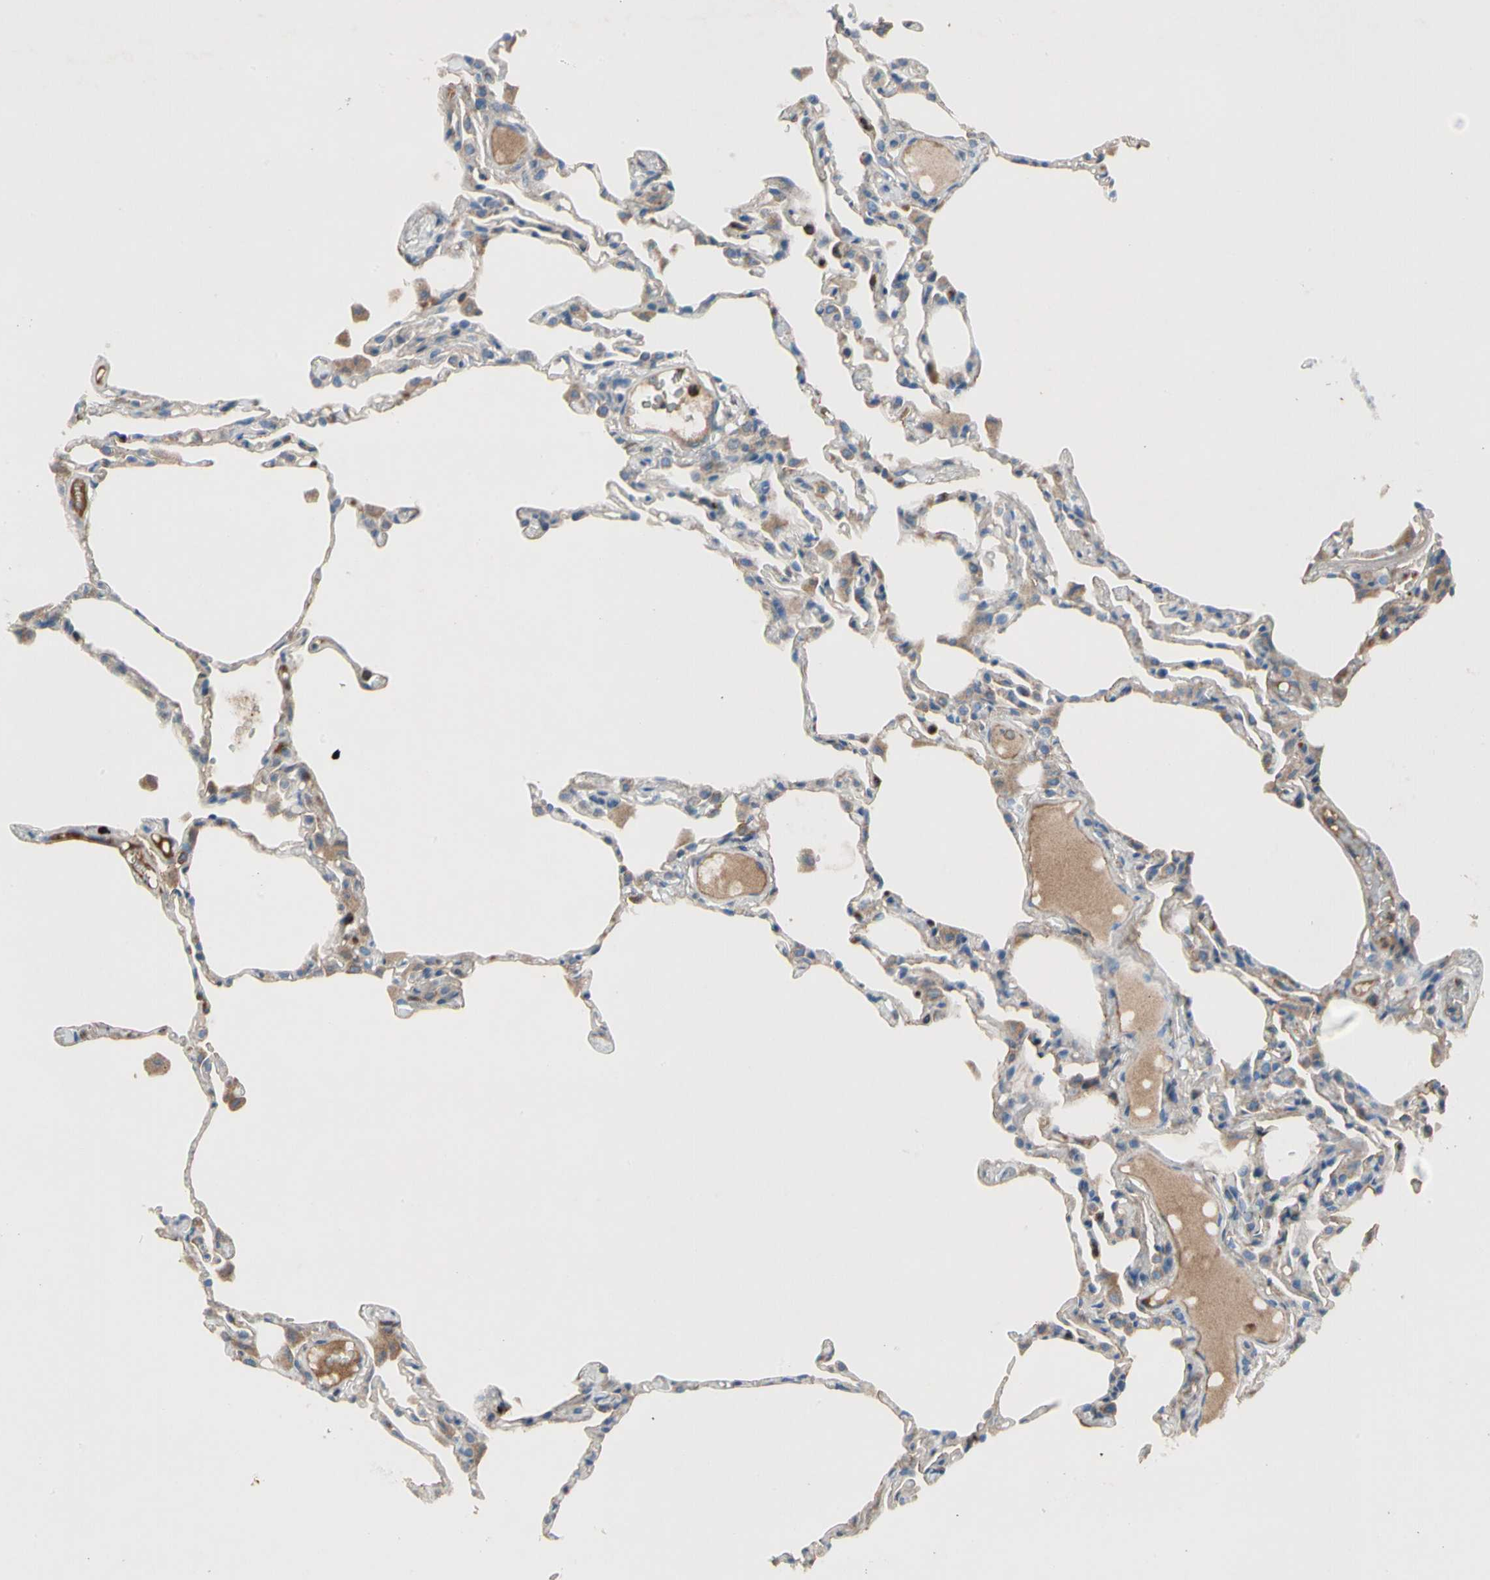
{"staining": {"intensity": "moderate", "quantity": "<25%", "location": "cytoplasmic/membranous"}, "tissue": "lung", "cell_type": "Alveolar cells", "image_type": "normal", "snomed": [{"axis": "morphology", "description": "Normal tissue, NOS"}, {"axis": "topography", "description": "Lung"}], "caption": "A low amount of moderate cytoplasmic/membranous positivity is seen in approximately <25% of alveolar cells in benign lung.", "gene": "HJURP", "patient": {"sex": "female", "age": 49}}